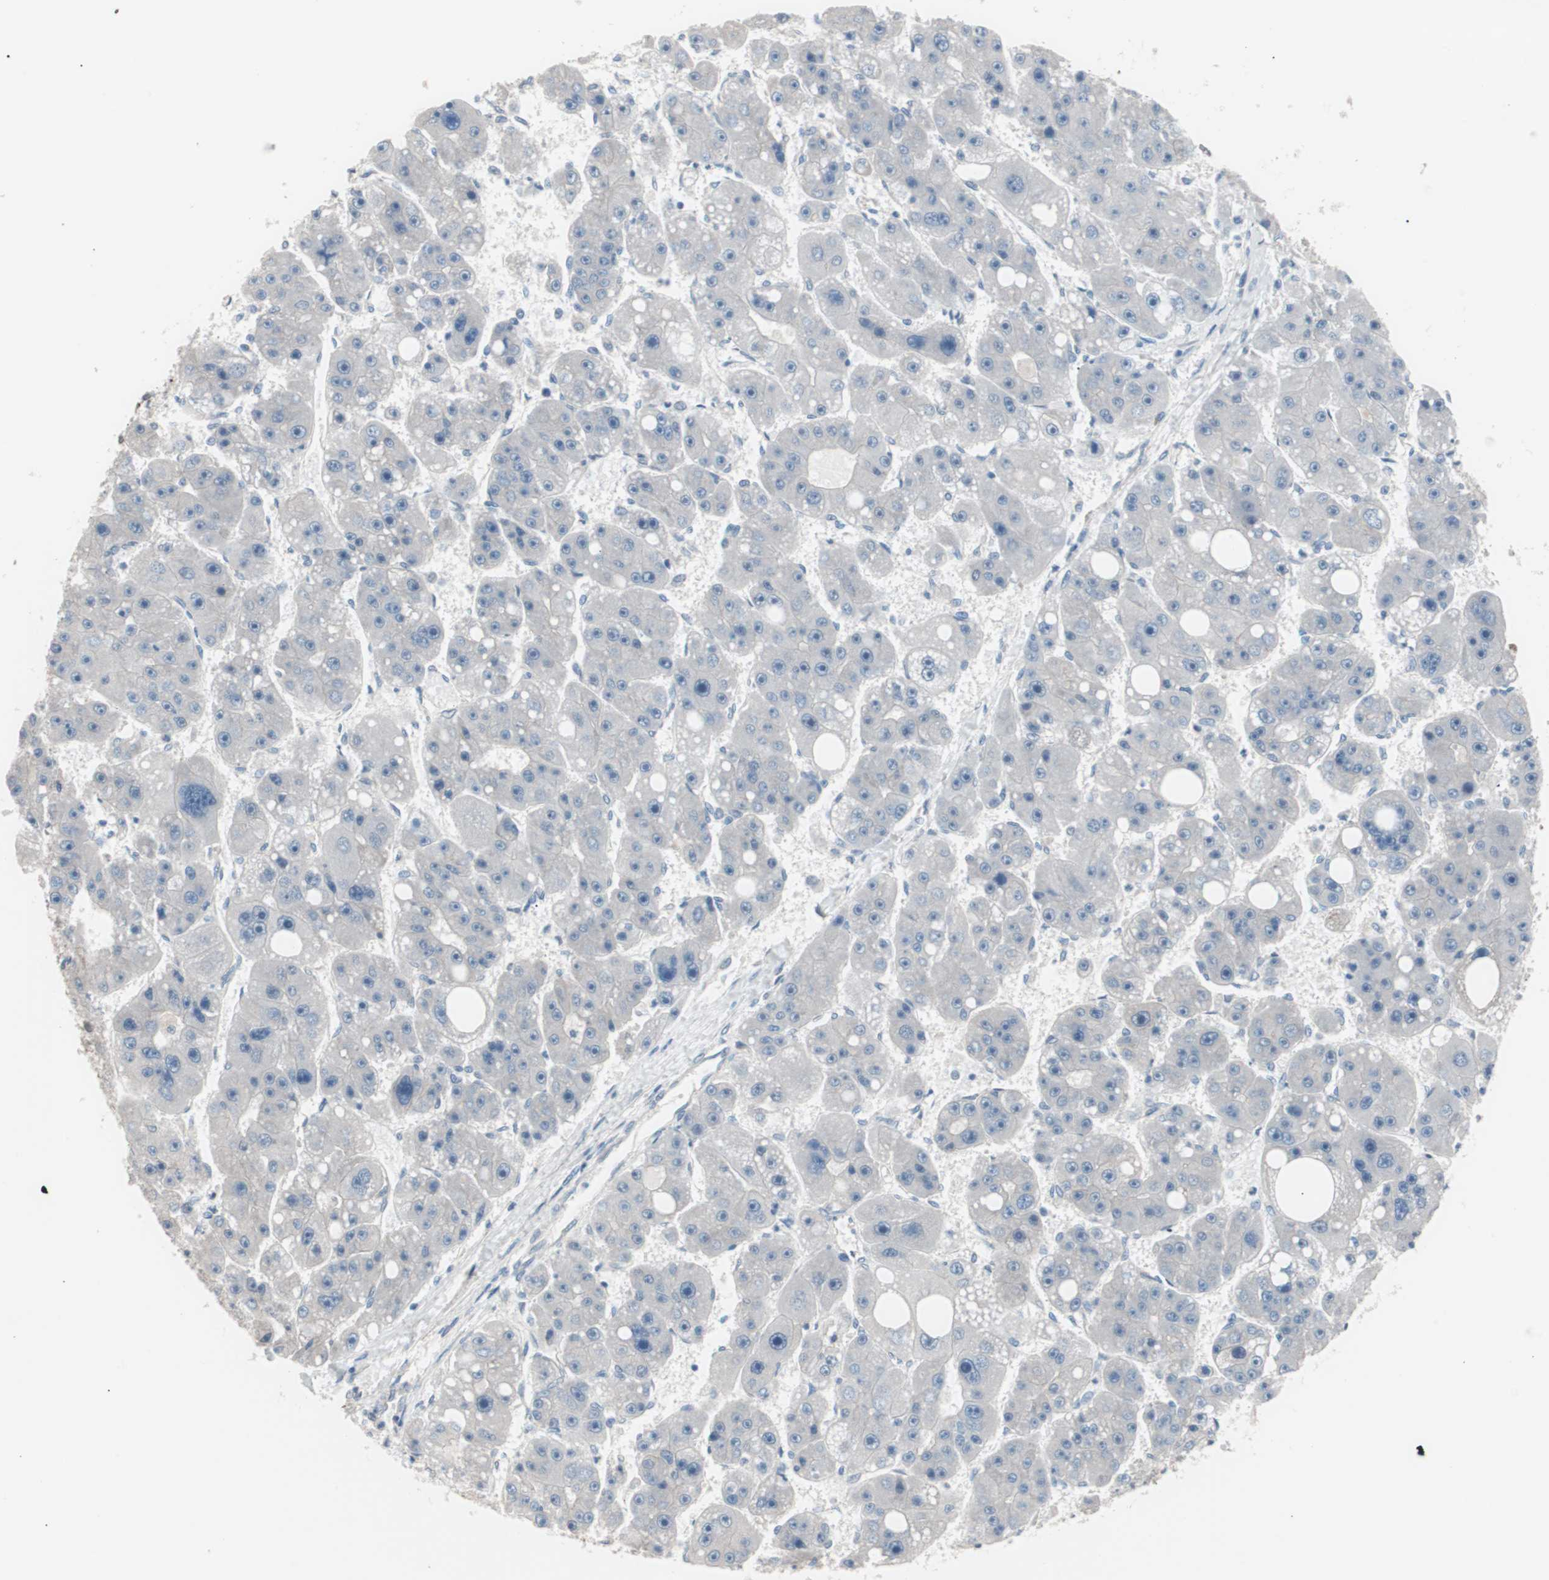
{"staining": {"intensity": "negative", "quantity": "none", "location": "none"}, "tissue": "liver cancer", "cell_type": "Tumor cells", "image_type": "cancer", "snomed": [{"axis": "morphology", "description": "Carcinoma, Hepatocellular, NOS"}, {"axis": "topography", "description": "Liver"}], "caption": "DAB immunohistochemical staining of liver hepatocellular carcinoma shows no significant expression in tumor cells.", "gene": "SMG1", "patient": {"sex": "female", "age": 61}}